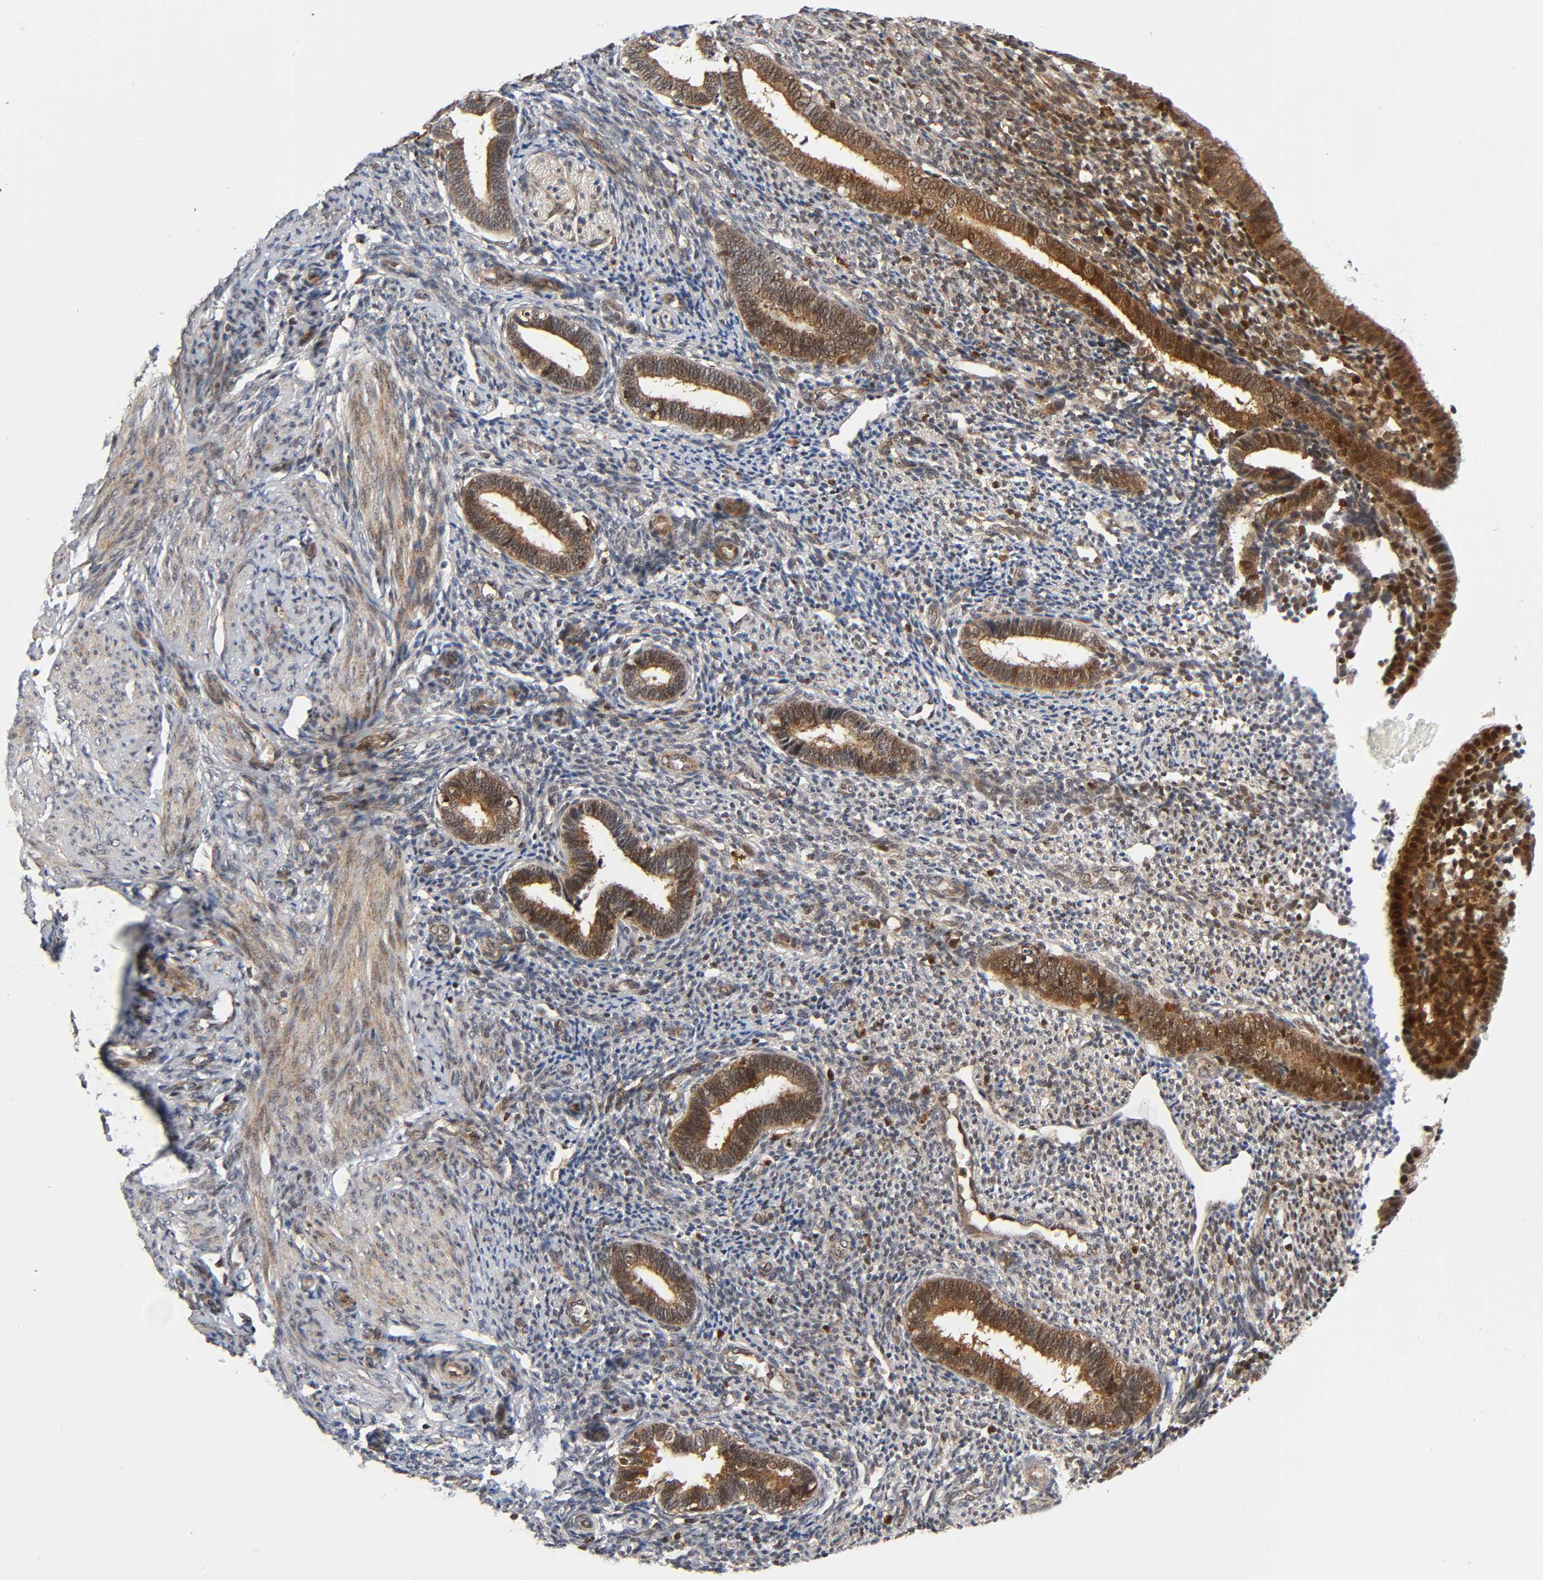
{"staining": {"intensity": "negative", "quantity": "none", "location": "none"}, "tissue": "endometrium", "cell_type": "Cells in endometrial stroma", "image_type": "normal", "snomed": [{"axis": "morphology", "description": "Normal tissue, NOS"}, {"axis": "topography", "description": "Endometrium"}], "caption": "Immunohistochemical staining of unremarkable endometrium demonstrates no significant staining in cells in endometrial stroma.", "gene": "CASP9", "patient": {"sex": "female", "age": 27}}